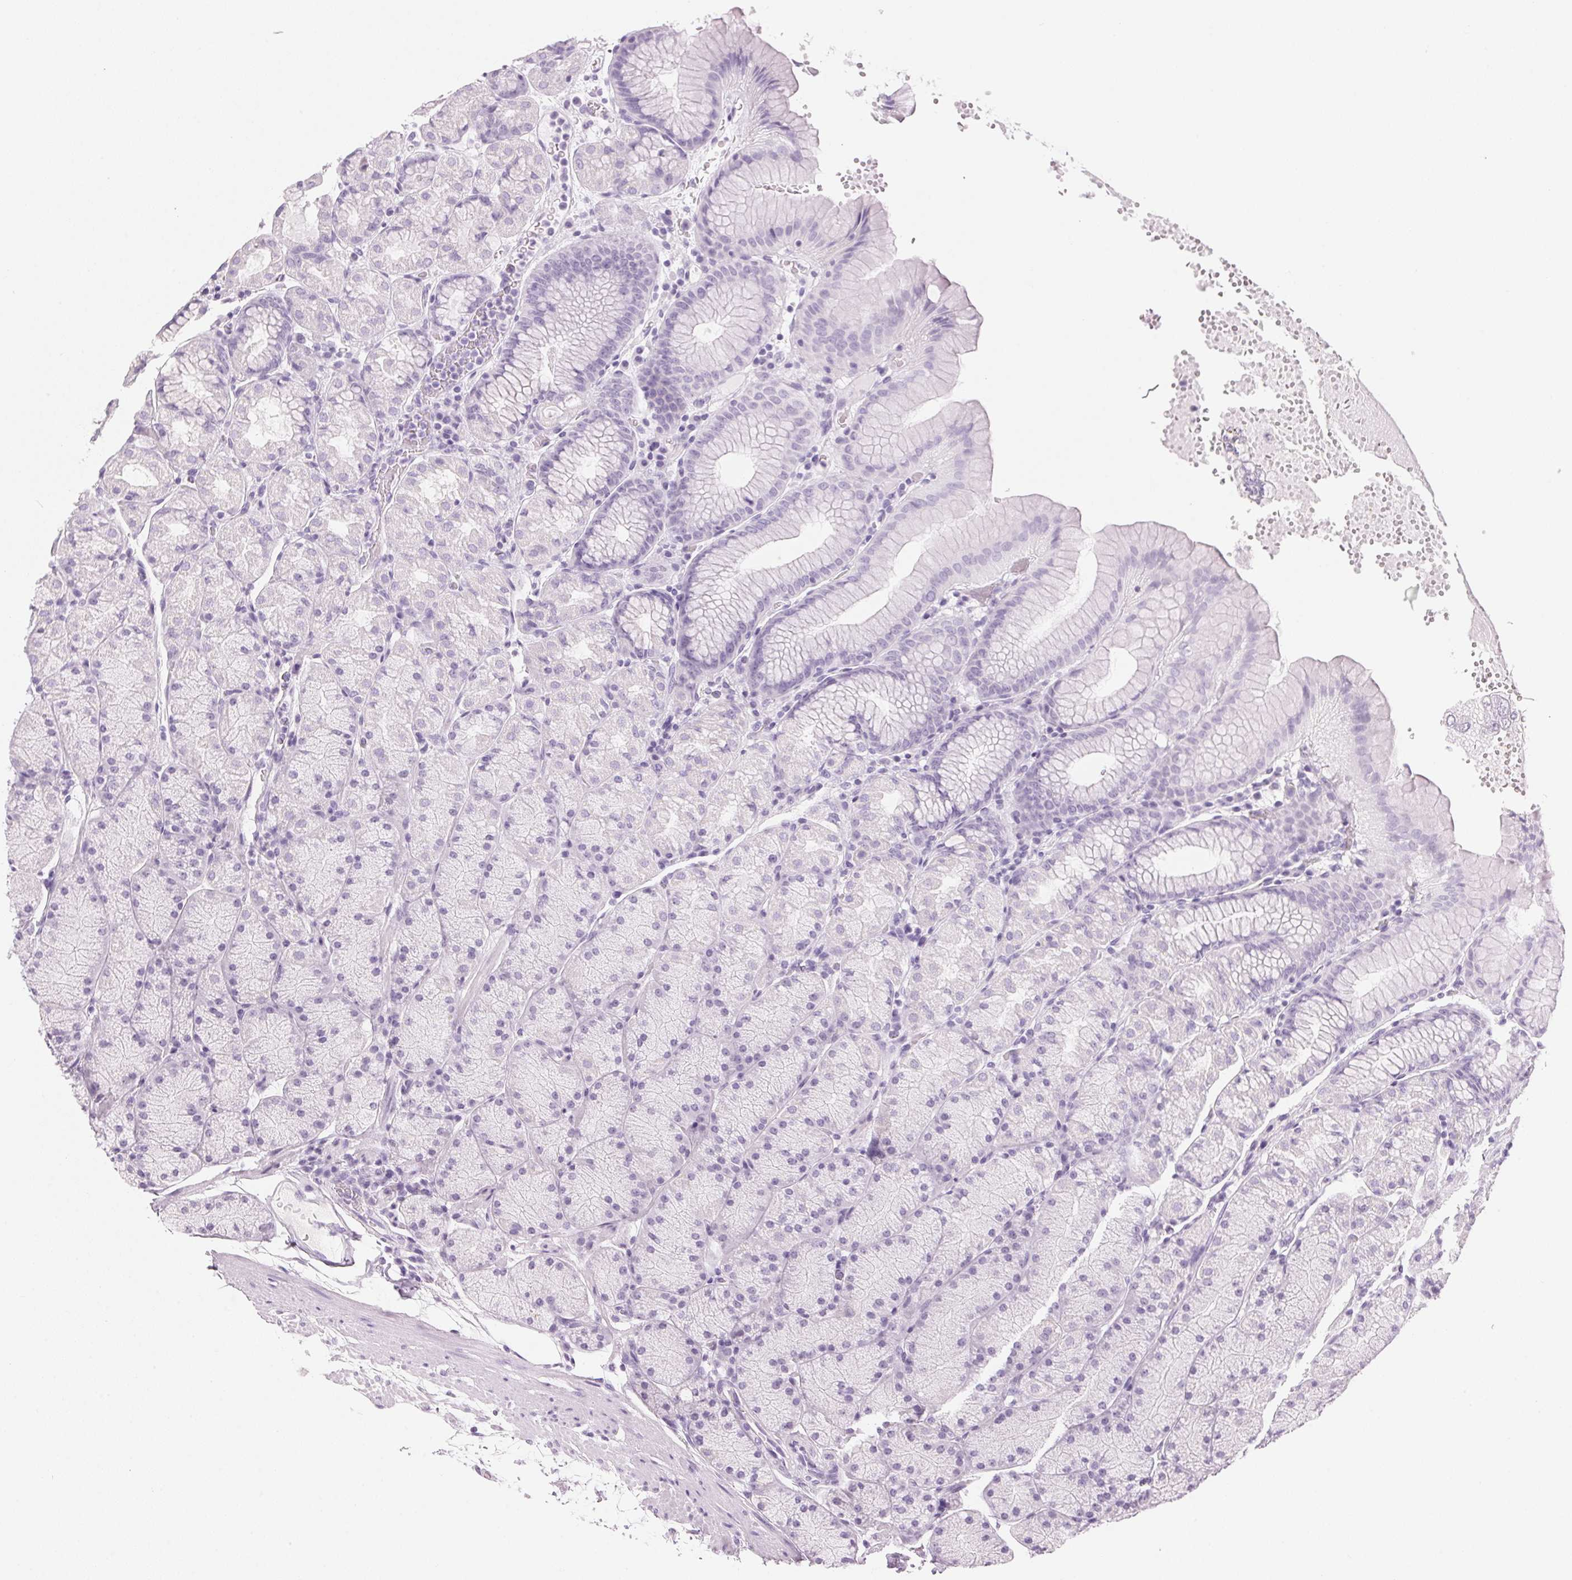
{"staining": {"intensity": "negative", "quantity": "none", "location": "none"}, "tissue": "stomach", "cell_type": "Glandular cells", "image_type": "normal", "snomed": [{"axis": "morphology", "description": "Normal tissue, NOS"}, {"axis": "topography", "description": "Stomach, upper"}, {"axis": "topography", "description": "Stomach"}], "caption": "High power microscopy micrograph of an IHC histopathology image of unremarkable stomach, revealing no significant expression in glandular cells. (DAB immunohistochemistry (IHC), high magnification).", "gene": "IGFBP1", "patient": {"sex": "male", "age": 76}}